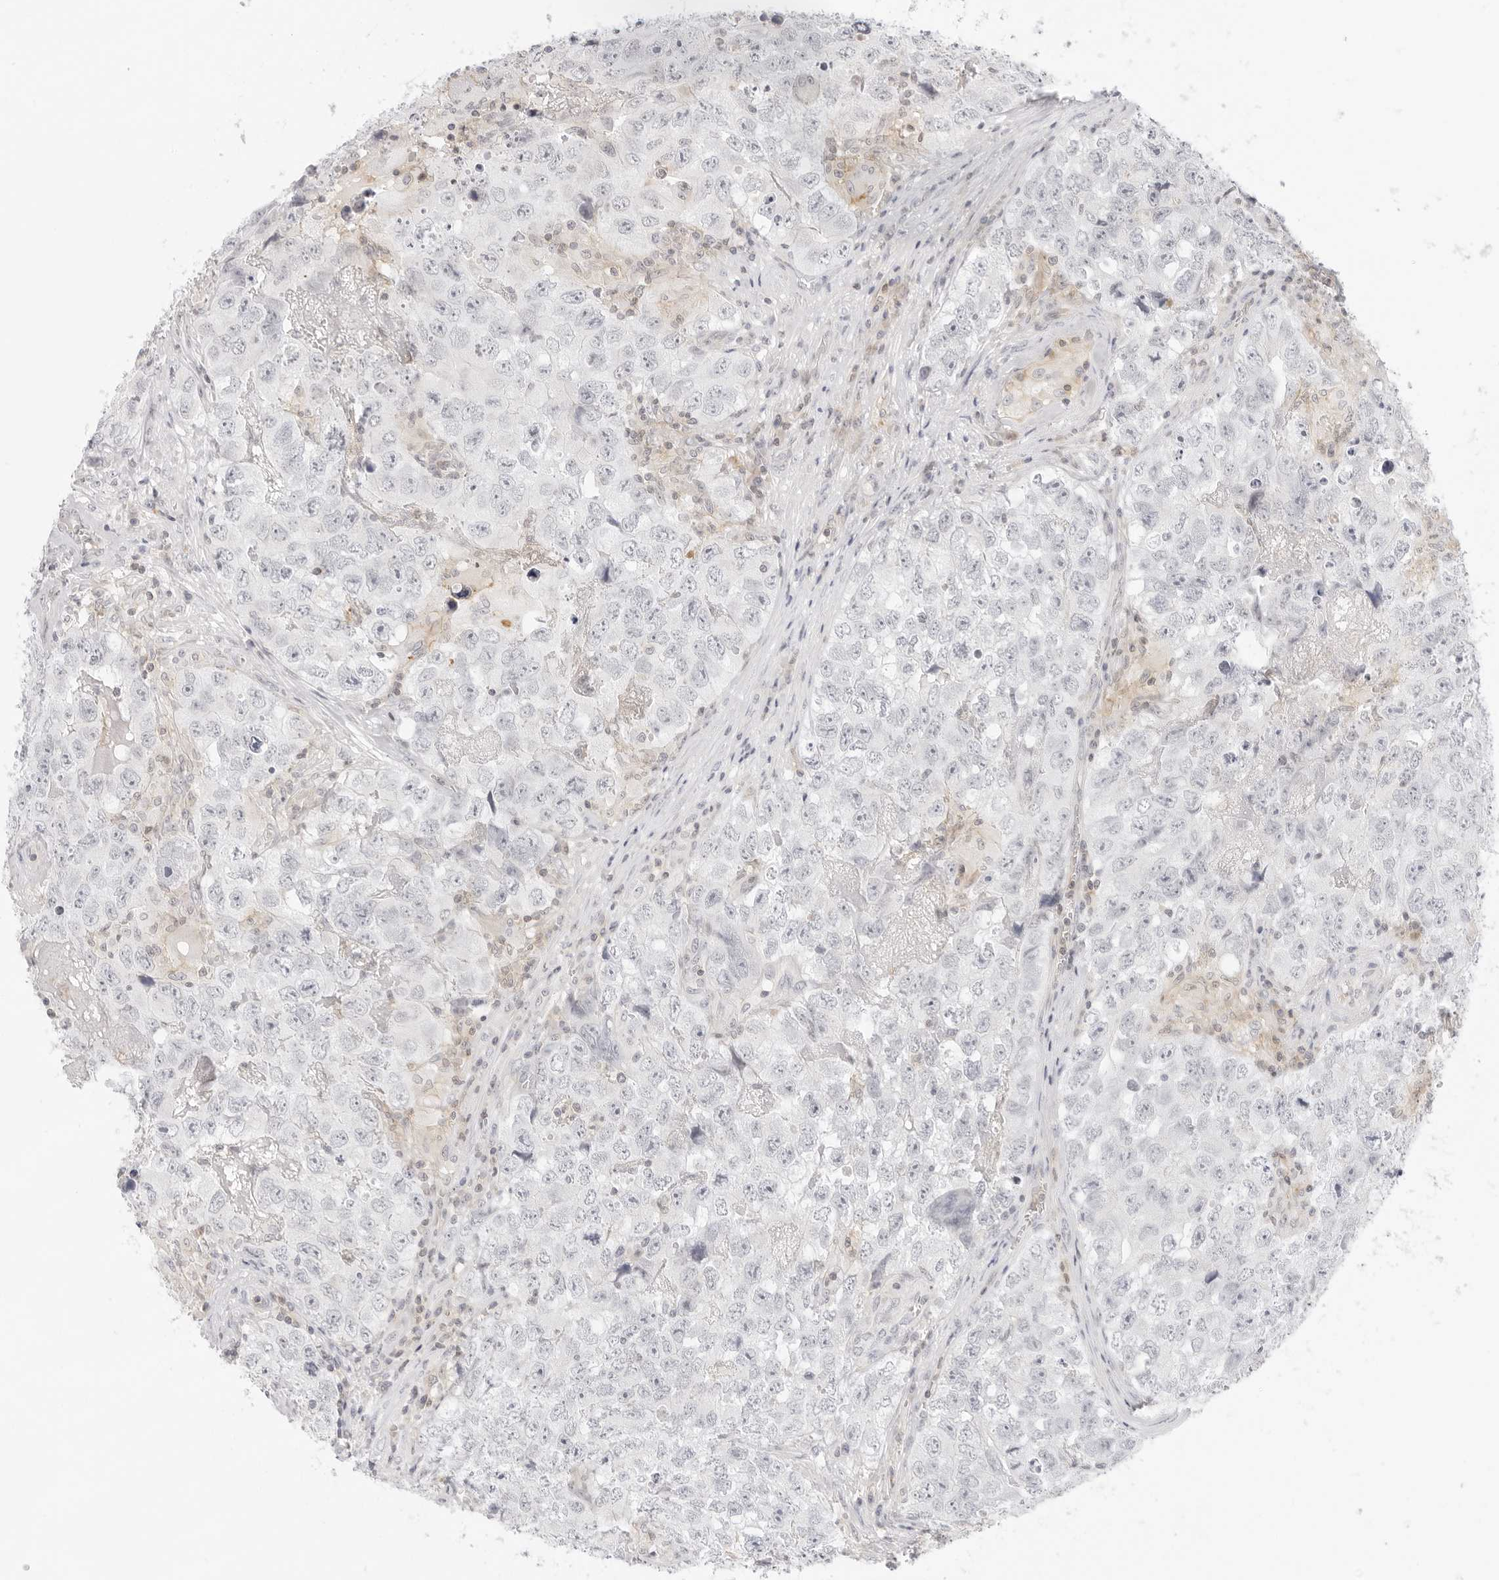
{"staining": {"intensity": "moderate", "quantity": "<25%", "location": "cytoplasmic/membranous"}, "tissue": "testis cancer", "cell_type": "Tumor cells", "image_type": "cancer", "snomed": [{"axis": "morphology", "description": "Seminoma, NOS"}, {"axis": "morphology", "description": "Carcinoma, Embryonal, NOS"}, {"axis": "topography", "description": "Testis"}], "caption": "Moderate cytoplasmic/membranous expression is present in approximately <25% of tumor cells in testis seminoma. (Stains: DAB in brown, nuclei in blue, Microscopy: brightfield microscopy at high magnification).", "gene": "TNFRSF14", "patient": {"sex": "male", "age": 43}}